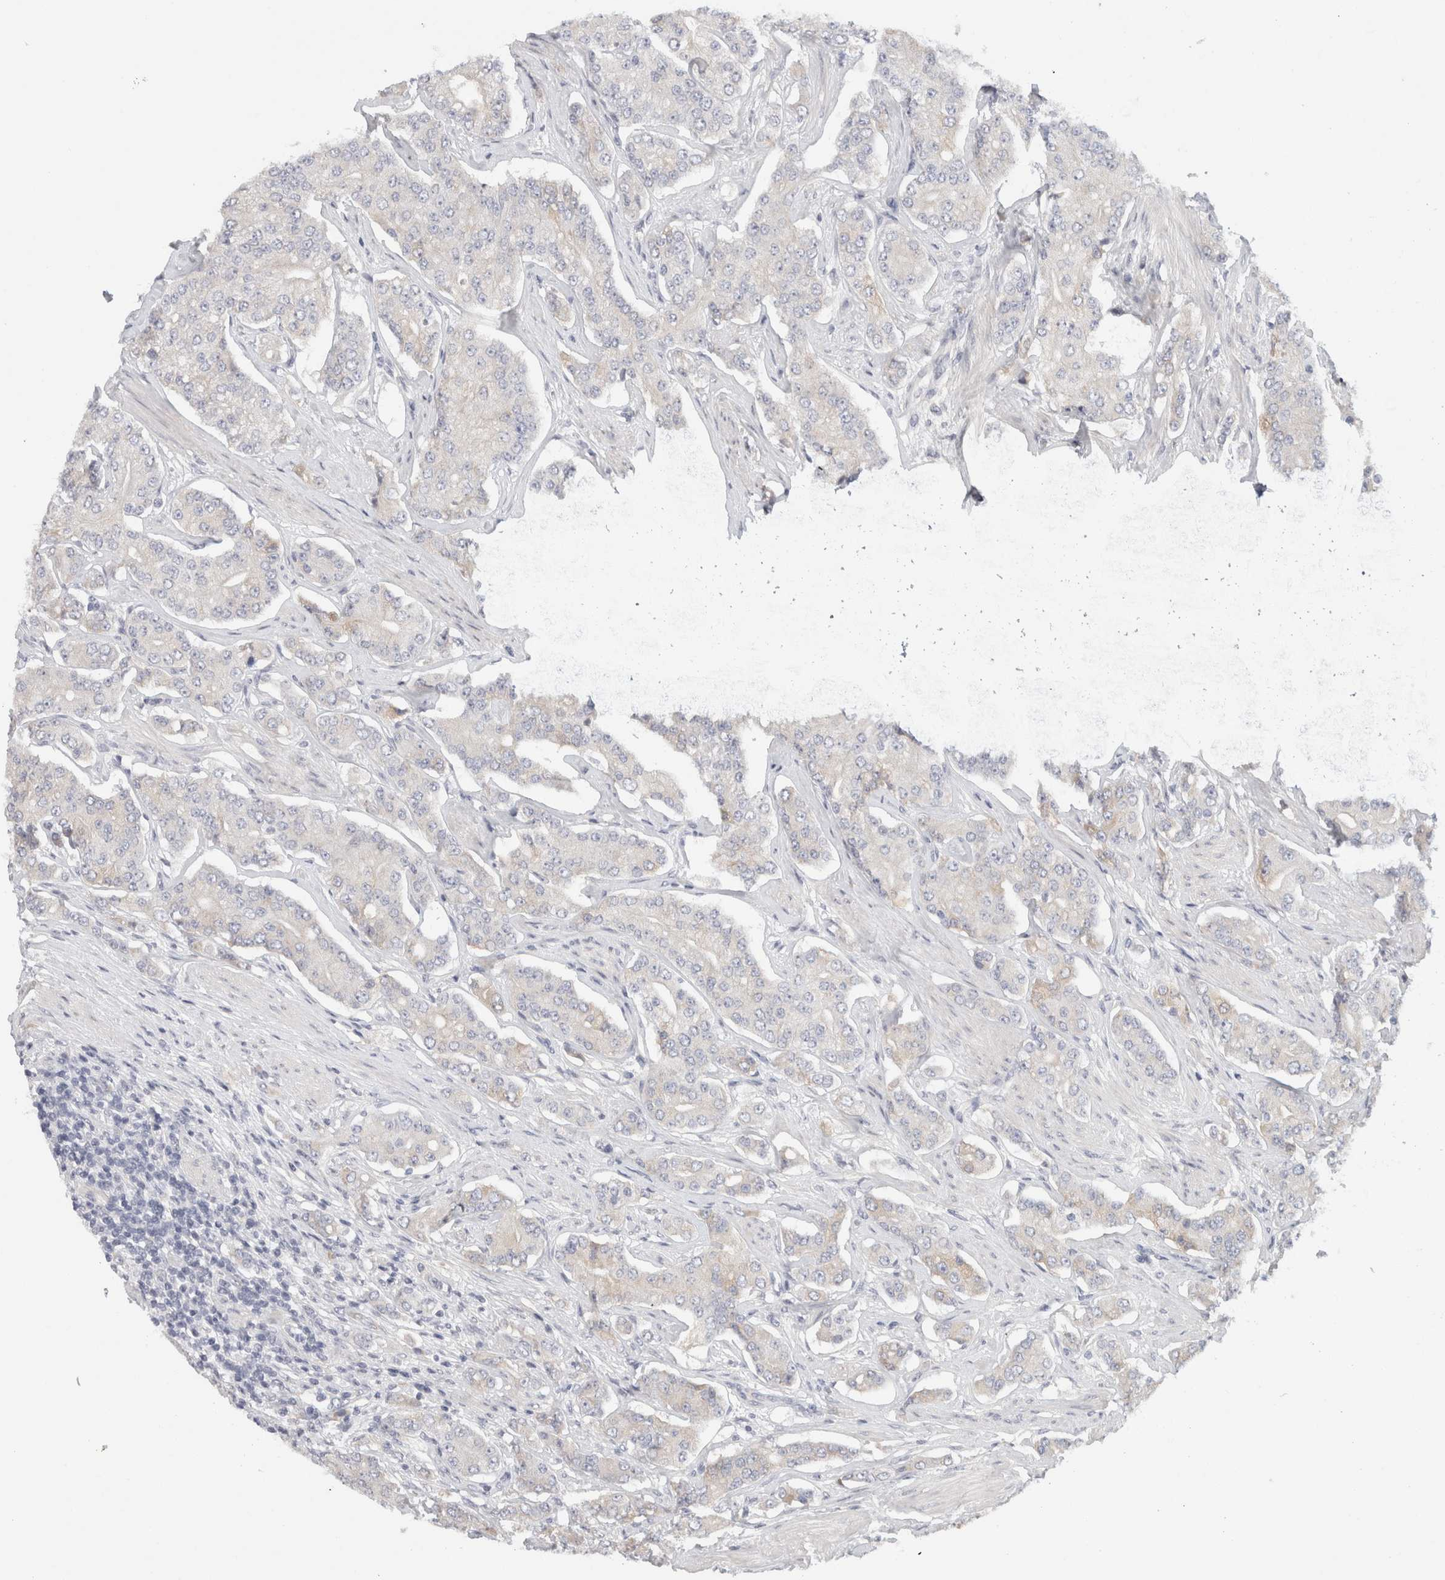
{"staining": {"intensity": "negative", "quantity": "none", "location": "none"}, "tissue": "prostate cancer", "cell_type": "Tumor cells", "image_type": "cancer", "snomed": [{"axis": "morphology", "description": "Adenocarcinoma, High grade"}, {"axis": "topography", "description": "Prostate"}], "caption": "Immunohistochemistry photomicrograph of prostate cancer (adenocarcinoma (high-grade)) stained for a protein (brown), which exhibits no expression in tumor cells. (IHC, brightfield microscopy, high magnification).", "gene": "STK31", "patient": {"sex": "male", "age": 71}}